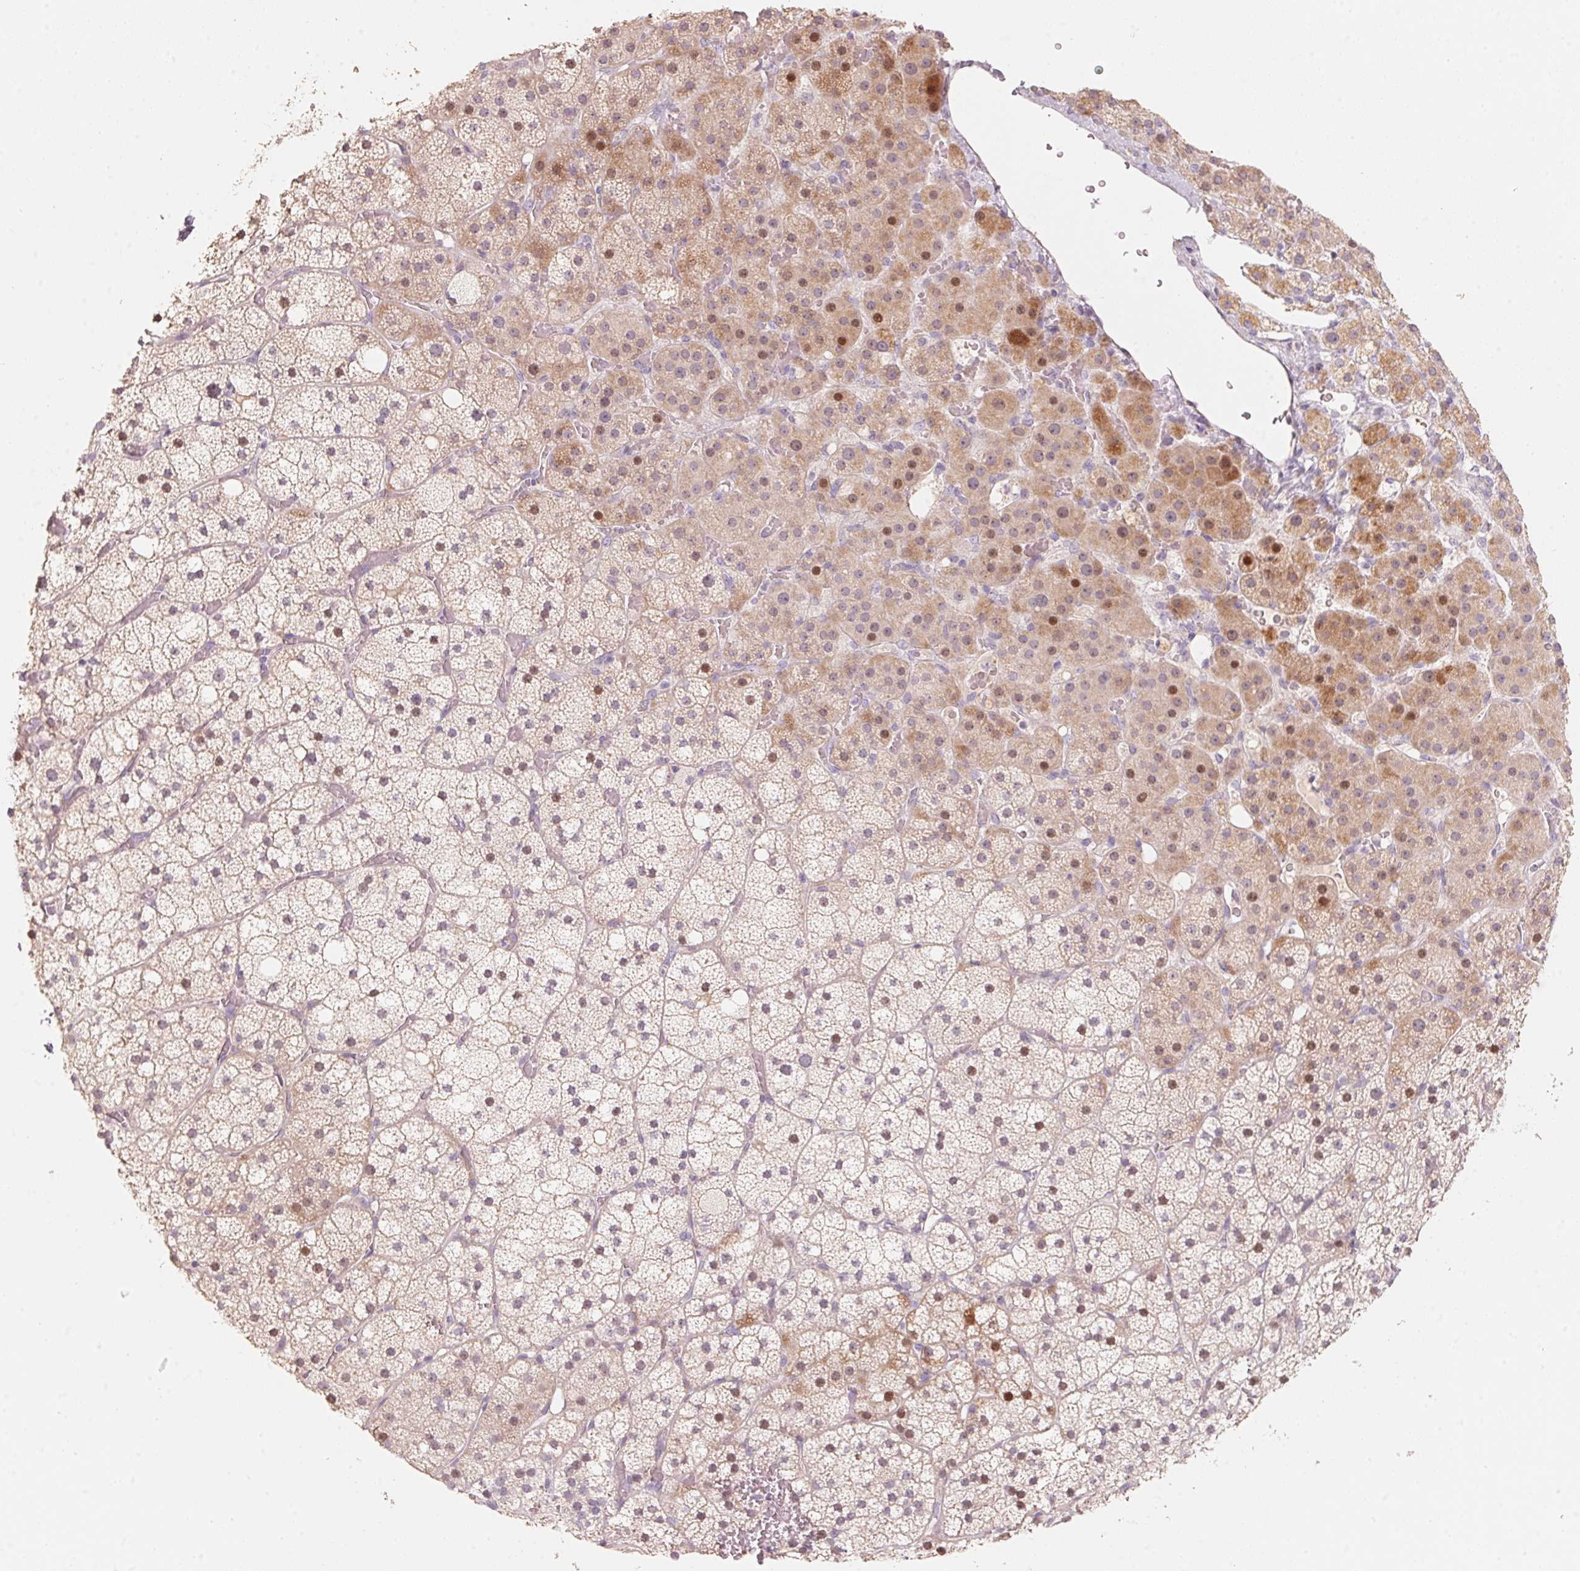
{"staining": {"intensity": "moderate", "quantity": "25%-75%", "location": "cytoplasmic/membranous,nuclear"}, "tissue": "adrenal gland", "cell_type": "Glandular cells", "image_type": "normal", "snomed": [{"axis": "morphology", "description": "Normal tissue, NOS"}, {"axis": "topography", "description": "Adrenal gland"}], "caption": "This is a micrograph of IHC staining of benign adrenal gland, which shows moderate staining in the cytoplasmic/membranous,nuclear of glandular cells.", "gene": "TP53AIP1", "patient": {"sex": "male", "age": 53}}